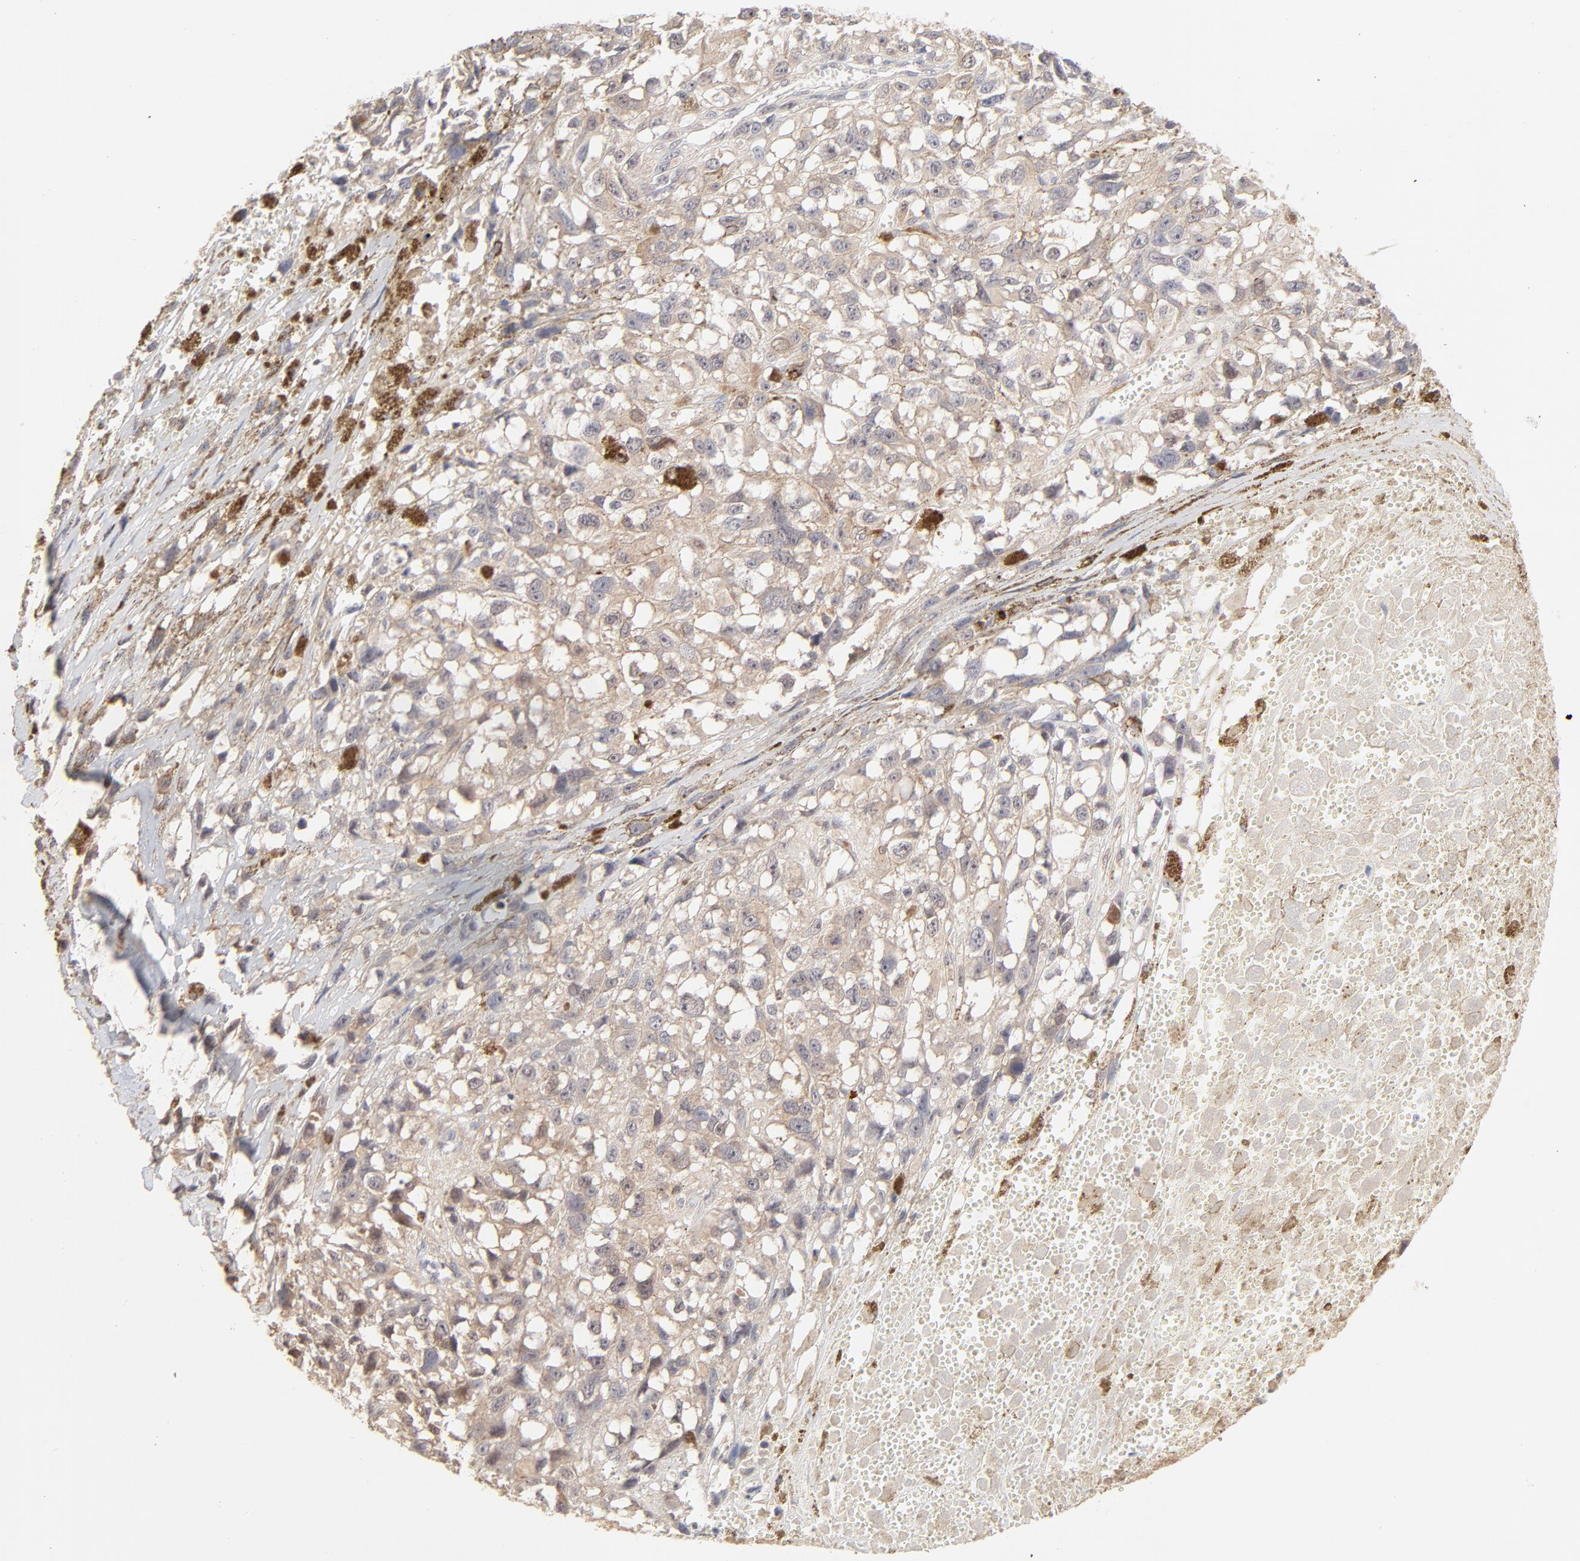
{"staining": {"intensity": "negative", "quantity": "none", "location": "none"}, "tissue": "melanoma", "cell_type": "Tumor cells", "image_type": "cancer", "snomed": [{"axis": "morphology", "description": "Malignant melanoma, Metastatic site"}, {"axis": "topography", "description": "Lymph node"}], "caption": "High magnification brightfield microscopy of melanoma stained with DAB (3,3'-diaminobenzidine) (brown) and counterstained with hematoxylin (blue): tumor cells show no significant positivity.", "gene": "CDK6", "patient": {"sex": "male", "age": 59}}